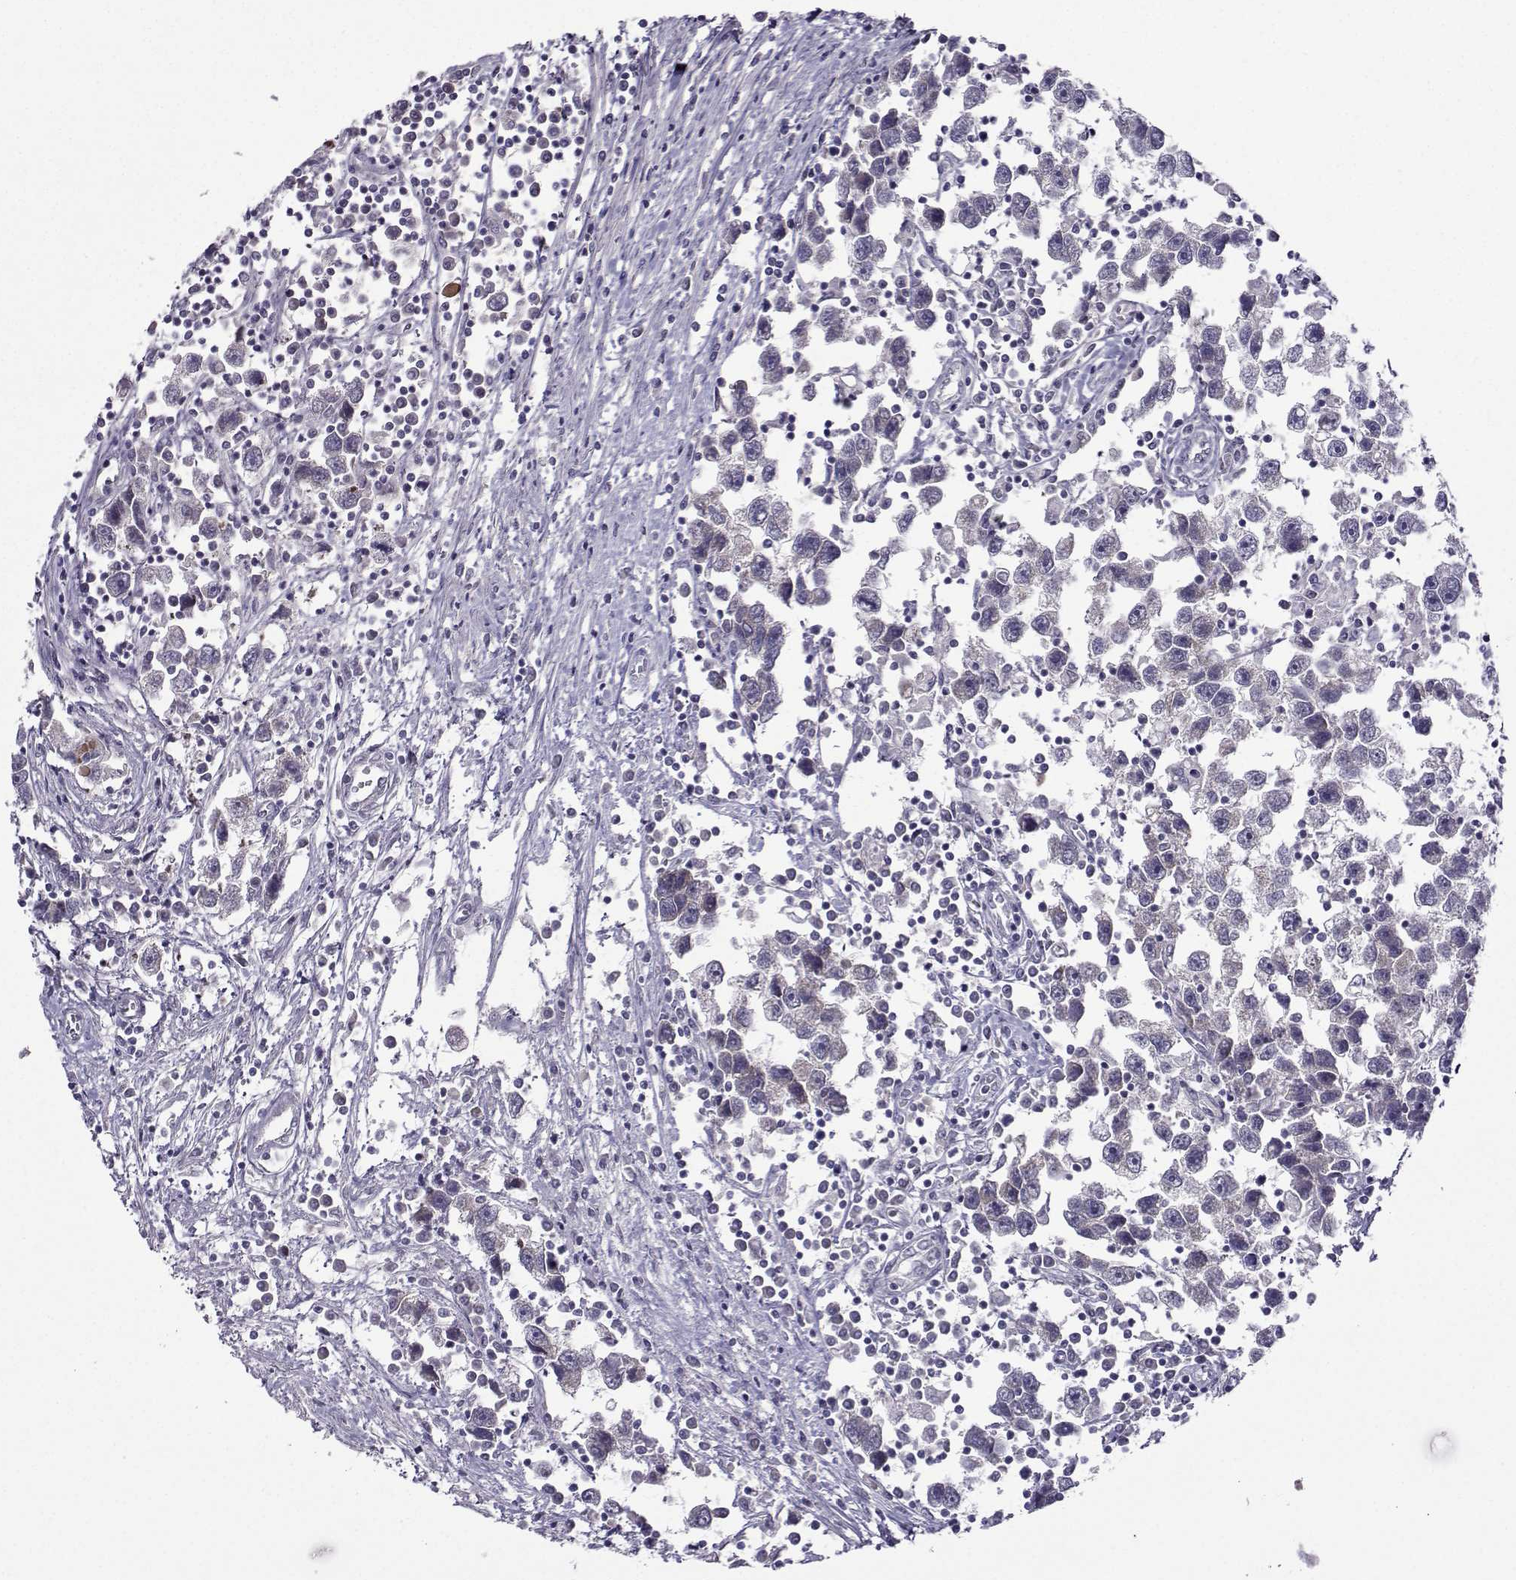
{"staining": {"intensity": "negative", "quantity": "none", "location": "none"}, "tissue": "testis cancer", "cell_type": "Tumor cells", "image_type": "cancer", "snomed": [{"axis": "morphology", "description": "Seminoma, NOS"}, {"axis": "topography", "description": "Testis"}], "caption": "A high-resolution histopathology image shows immunohistochemistry staining of seminoma (testis), which reveals no significant expression in tumor cells. (DAB immunohistochemistry with hematoxylin counter stain).", "gene": "DDX20", "patient": {"sex": "male", "age": 30}}